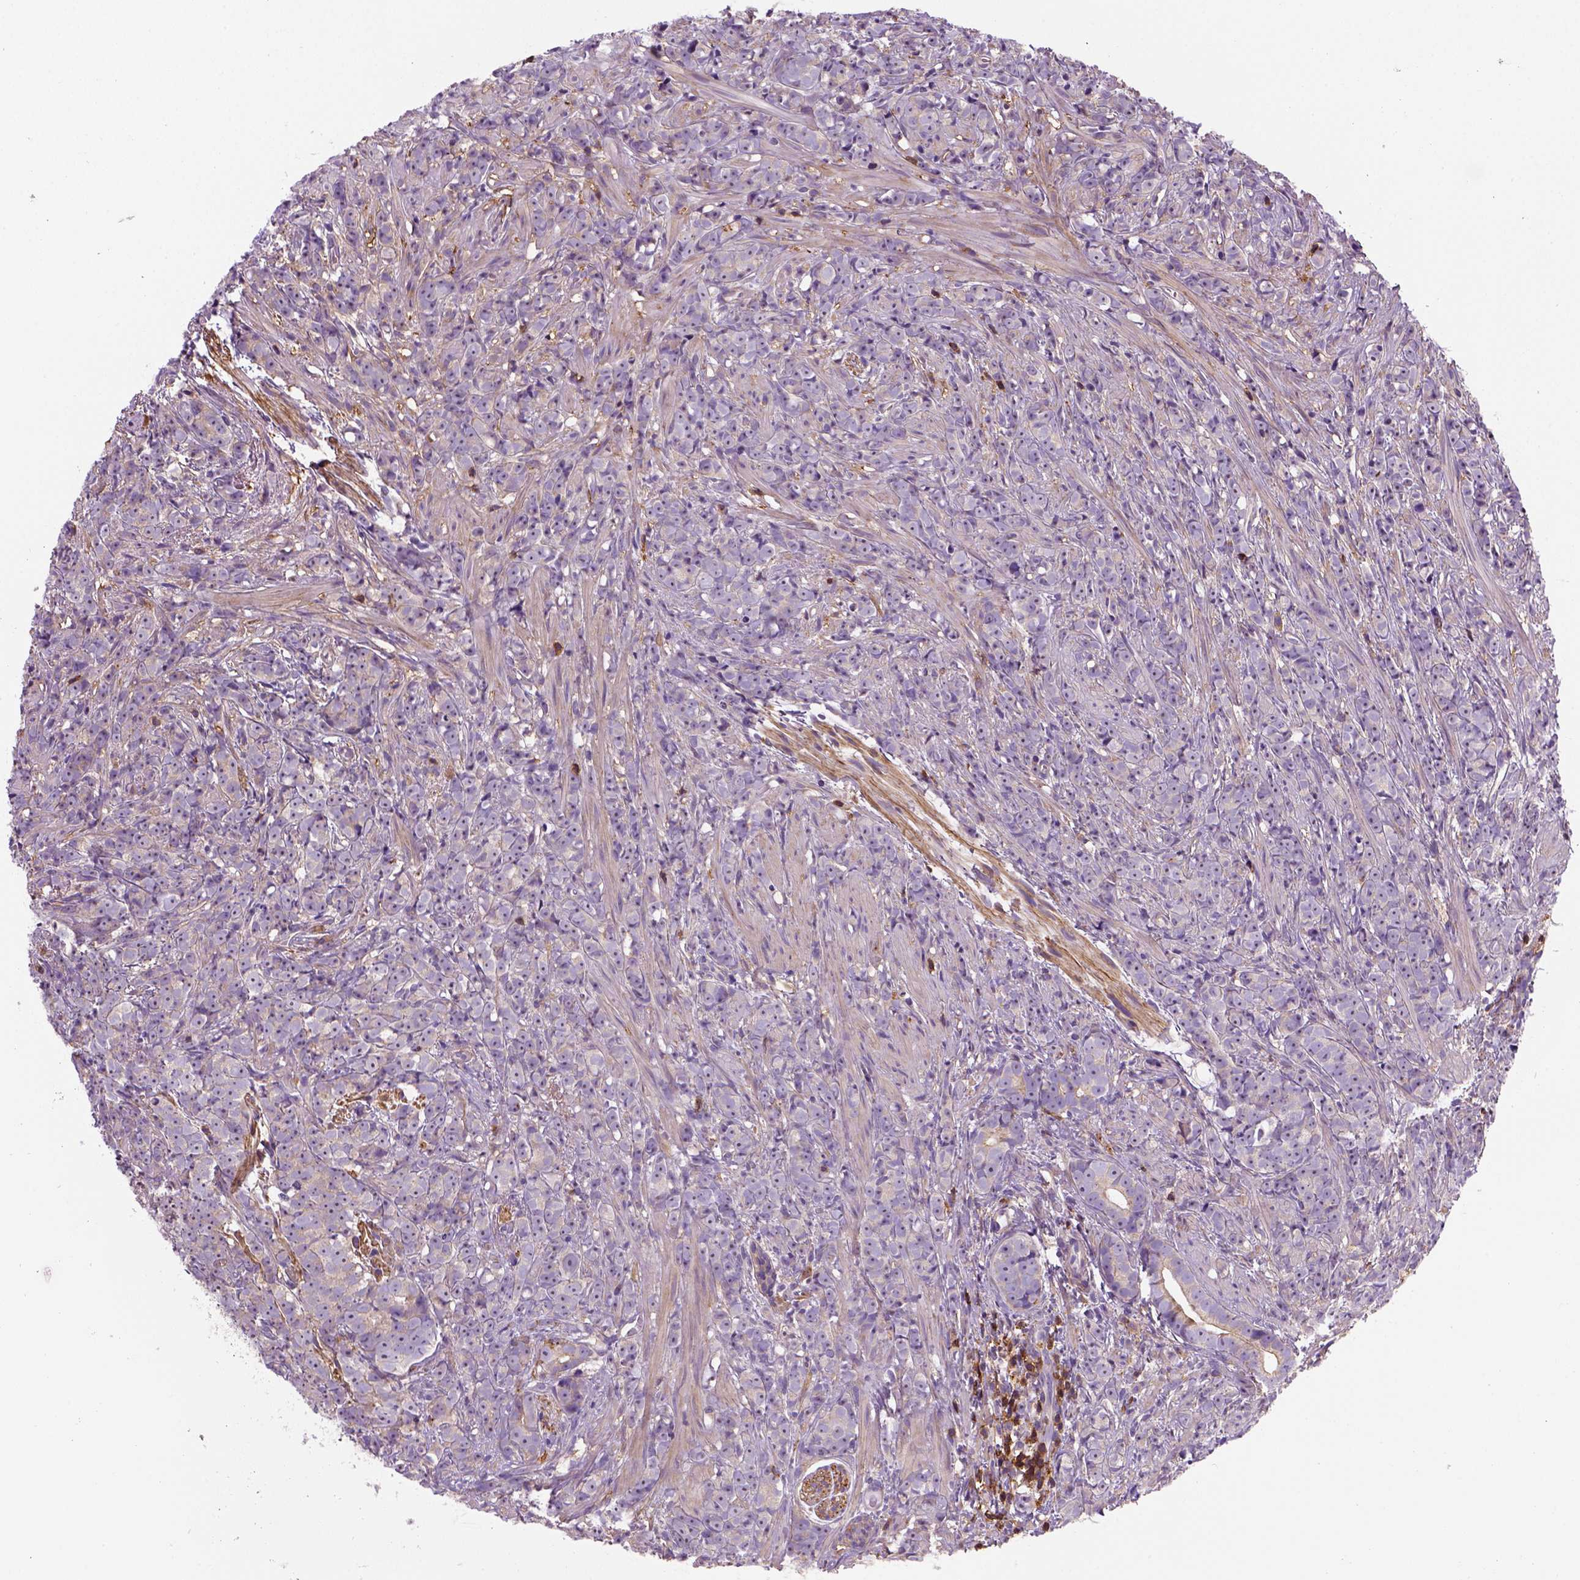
{"staining": {"intensity": "weak", "quantity": "25%-75%", "location": "cytoplasmic/membranous"}, "tissue": "prostate cancer", "cell_type": "Tumor cells", "image_type": "cancer", "snomed": [{"axis": "morphology", "description": "Adenocarcinoma, High grade"}, {"axis": "topography", "description": "Prostate"}], "caption": "High-power microscopy captured an IHC photomicrograph of prostate adenocarcinoma (high-grade), revealing weak cytoplasmic/membranous staining in about 25%-75% of tumor cells.", "gene": "GPRC5D", "patient": {"sex": "male", "age": 81}}